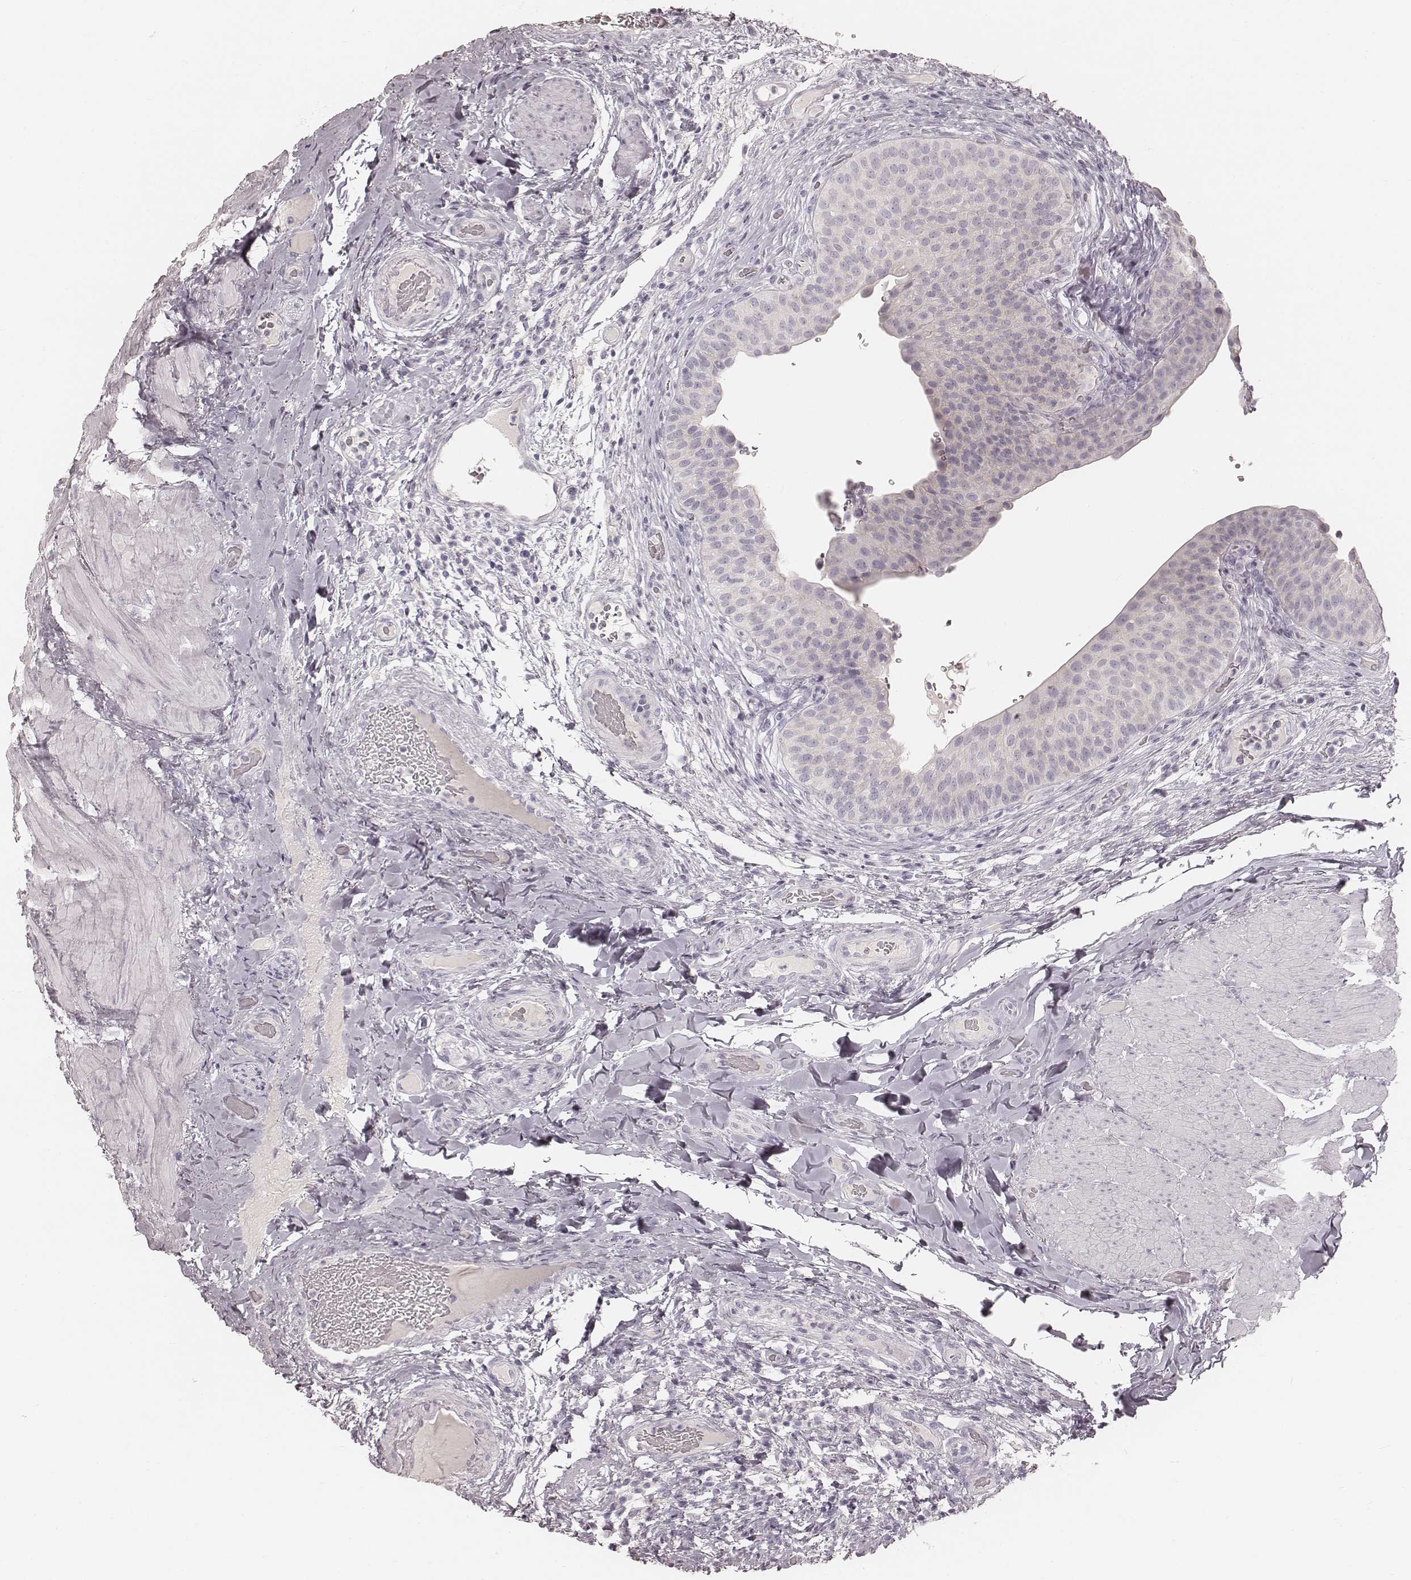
{"staining": {"intensity": "negative", "quantity": "none", "location": "none"}, "tissue": "urinary bladder", "cell_type": "Urothelial cells", "image_type": "normal", "snomed": [{"axis": "morphology", "description": "Normal tissue, NOS"}, {"axis": "topography", "description": "Urinary bladder"}], "caption": "A photomicrograph of urinary bladder stained for a protein demonstrates no brown staining in urothelial cells. The staining was performed using DAB to visualize the protein expression in brown, while the nuclei were stained in blue with hematoxylin (Magnification: 20x).", "gene": "KRT26", "patient": {"sex": "male", "age": 66}}